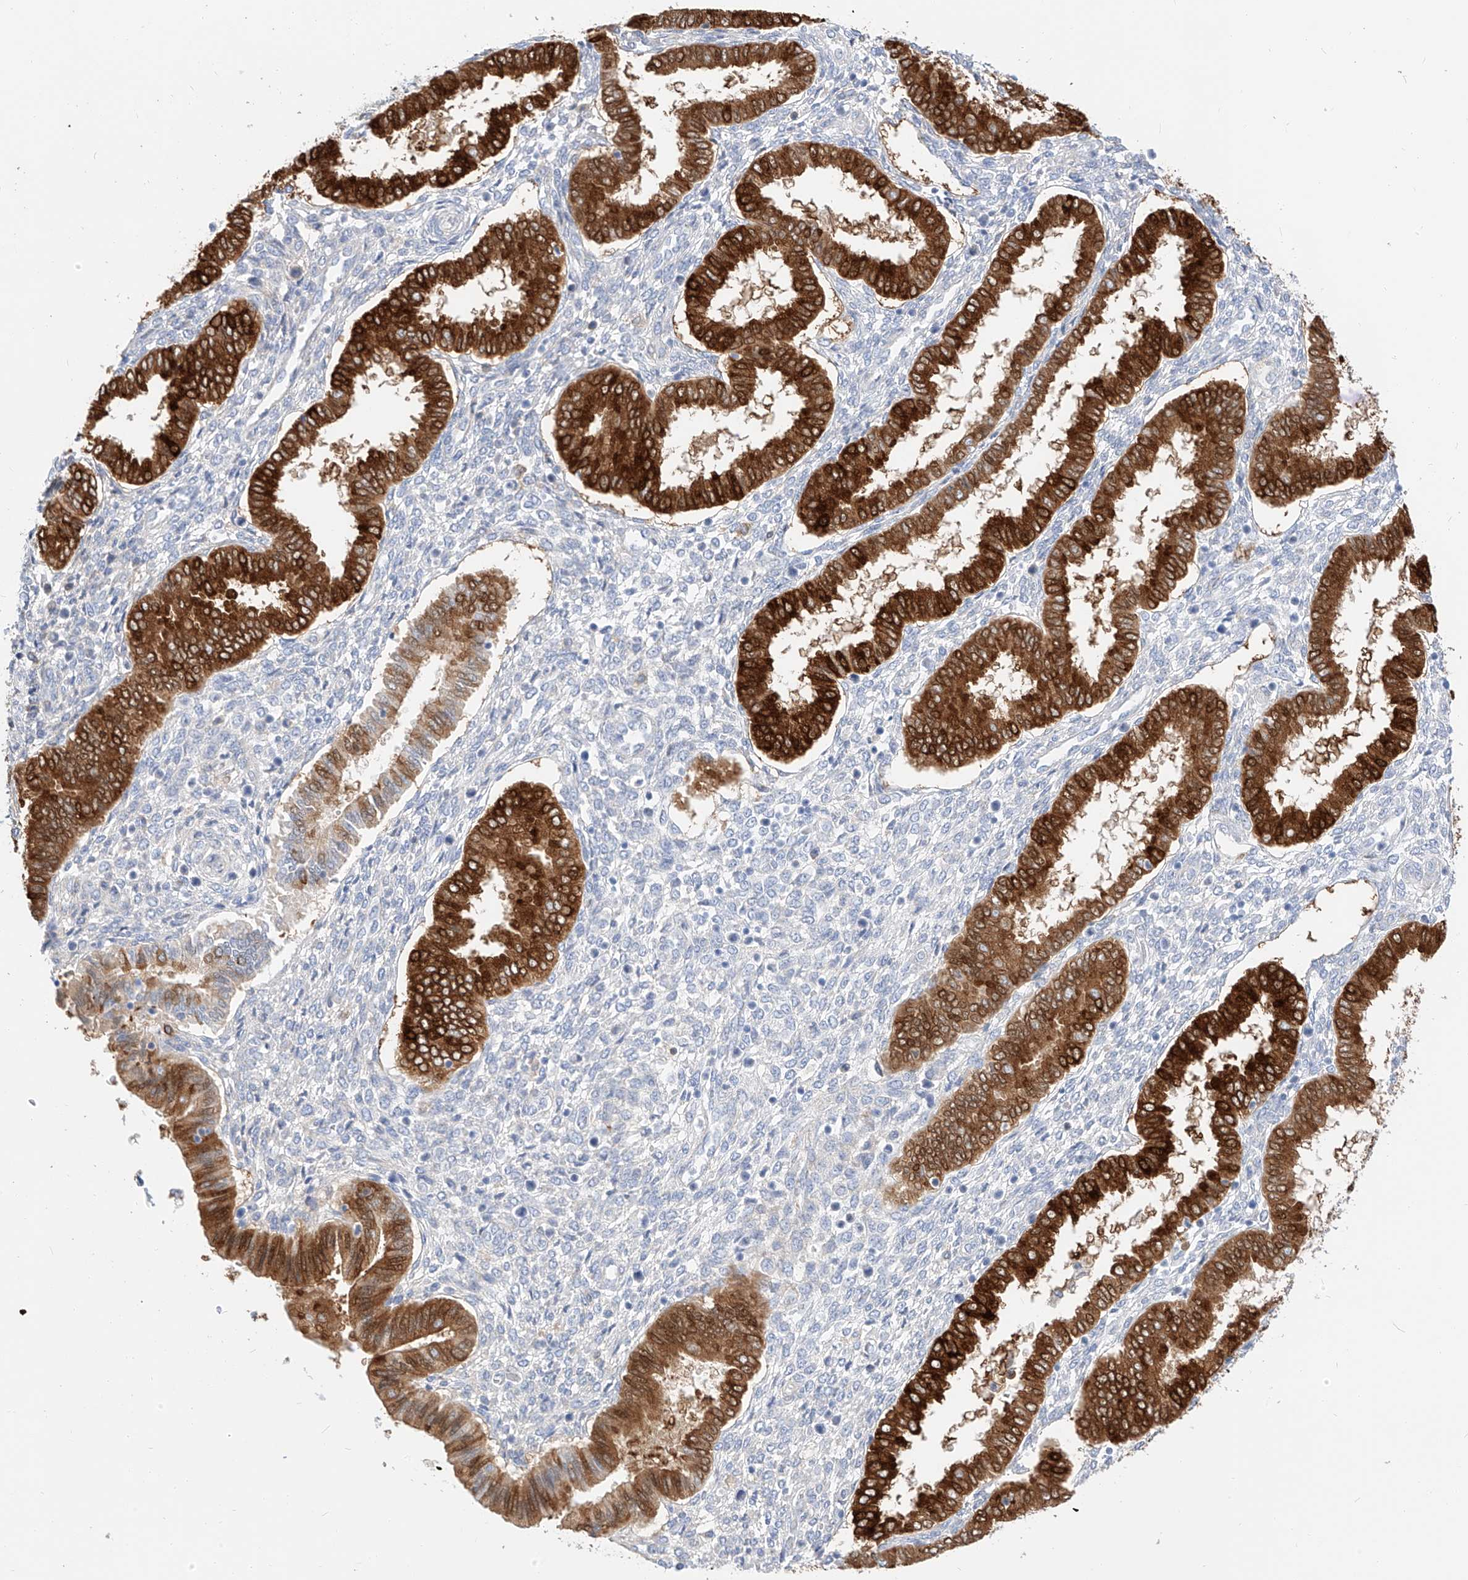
{"staining": {"intensity": "negative", "quantity": "none", "location": "none"}, "tissue": "endometrium", "cell_type": "Cells in endometrial stroma", "image_type": "normal", "snomed": [{"axis": "morphology", "description": "Normal tissue, NOS"}, {"axis": "topography", "description": "Endometrium"}], "caption": "Endometrium stained for a protein using immunohistochemistry (IHC) exhibits no positivity cells in endometrial stroma.", "gene": "MAP7", "patient": {"sex": "female", "age": 24}}